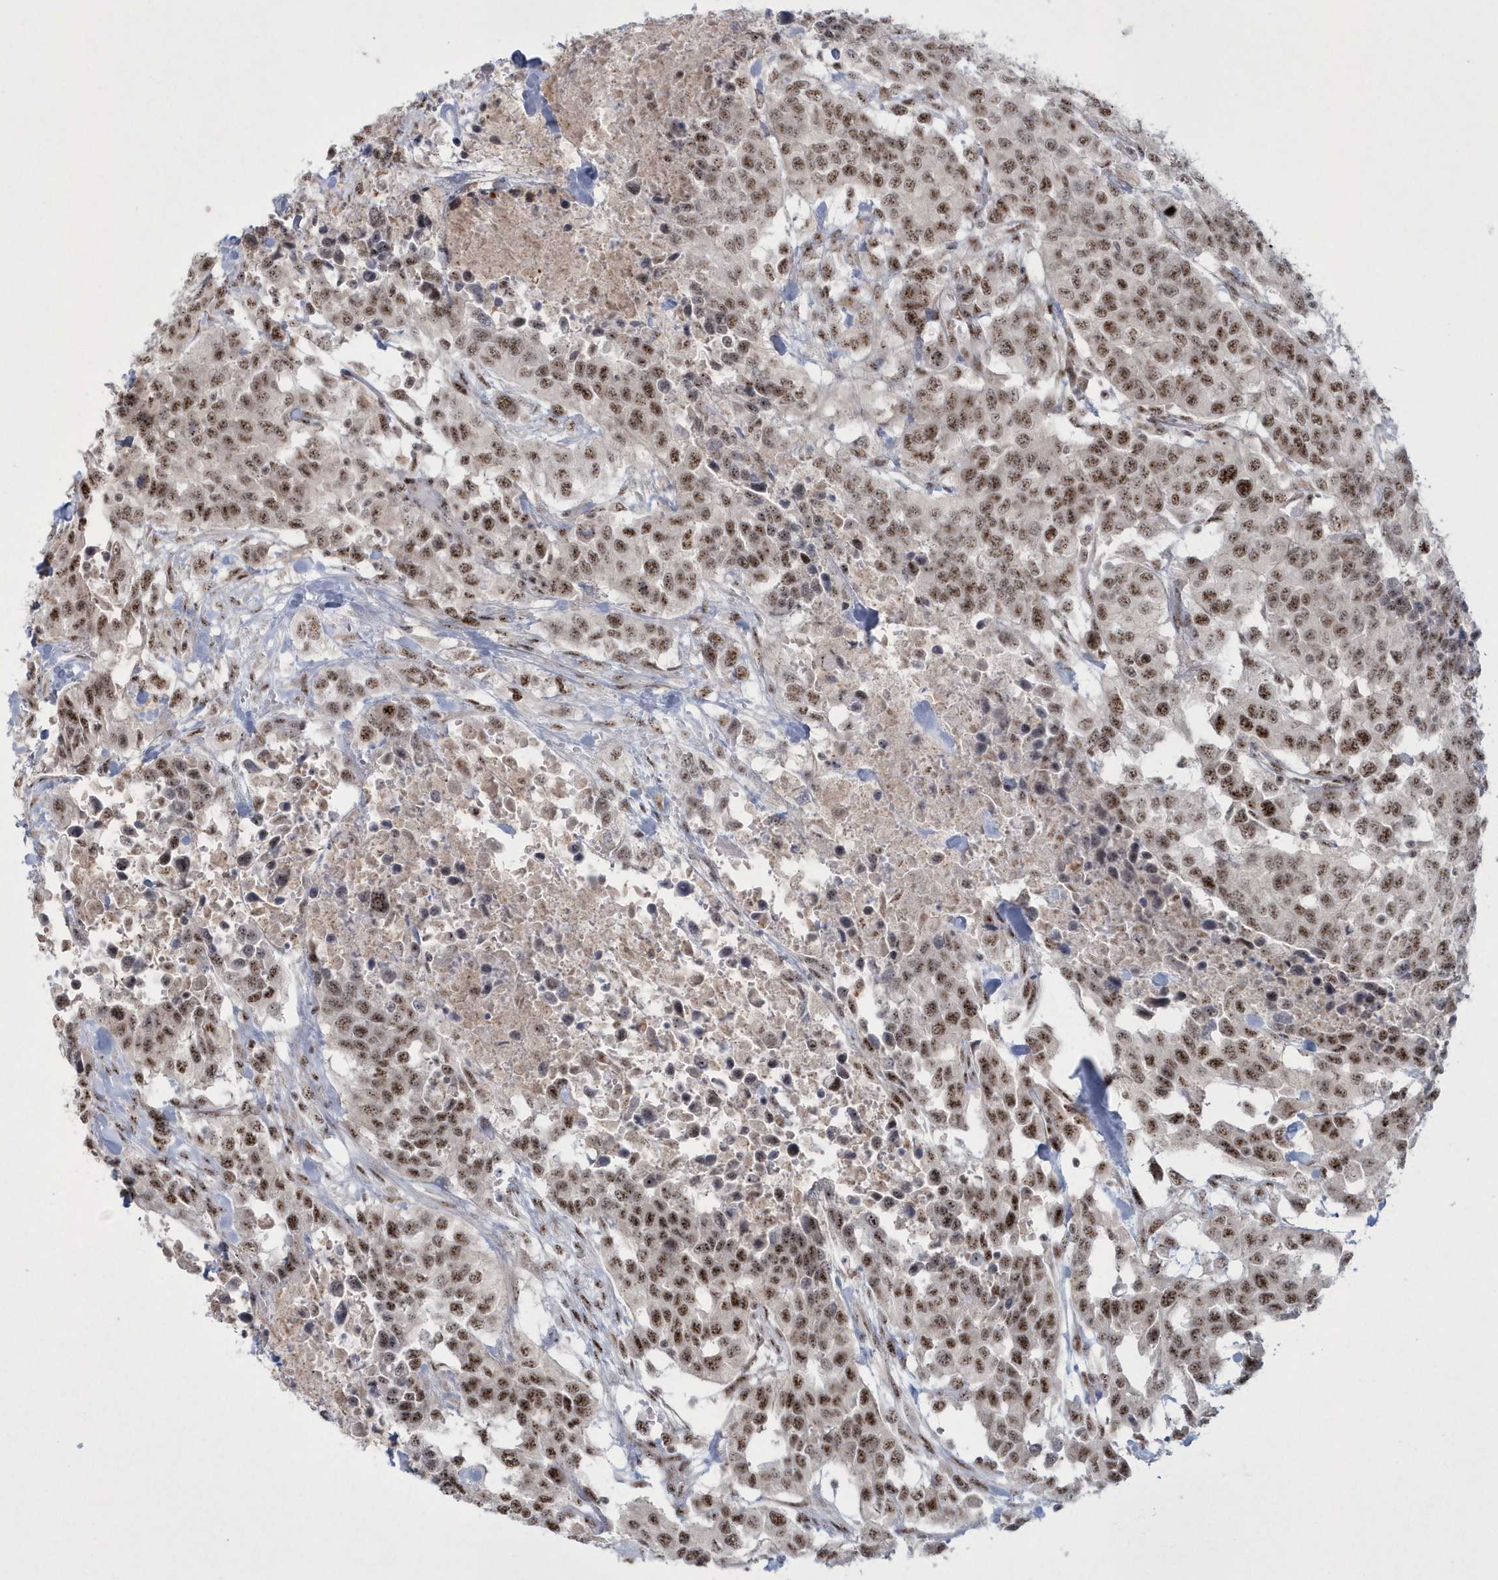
{"staining": {"intensity": "moderate", "quantity": ">75%", "location": "nuclear"}, "tissue": "urothelial cancer", "cell_type": "Tumor cells", "image_type": "cancer", "snomed": [{"axis": "morphology", "description": "Urothelial carcinoma, High grade"}, {"axis": "topography", "description": "Urinary bladder"}], "caption": "A brown stain labels moderate nuclear staining of a protein in urothelial carcinoma (high-grade) tumor cells. Using DAB (brown) and hematoxylin (blue) stains, captured at high magnification using brightfield microscopy.", "gene": "KDM6B", "patient": {"sex": "female", "age": 80}}